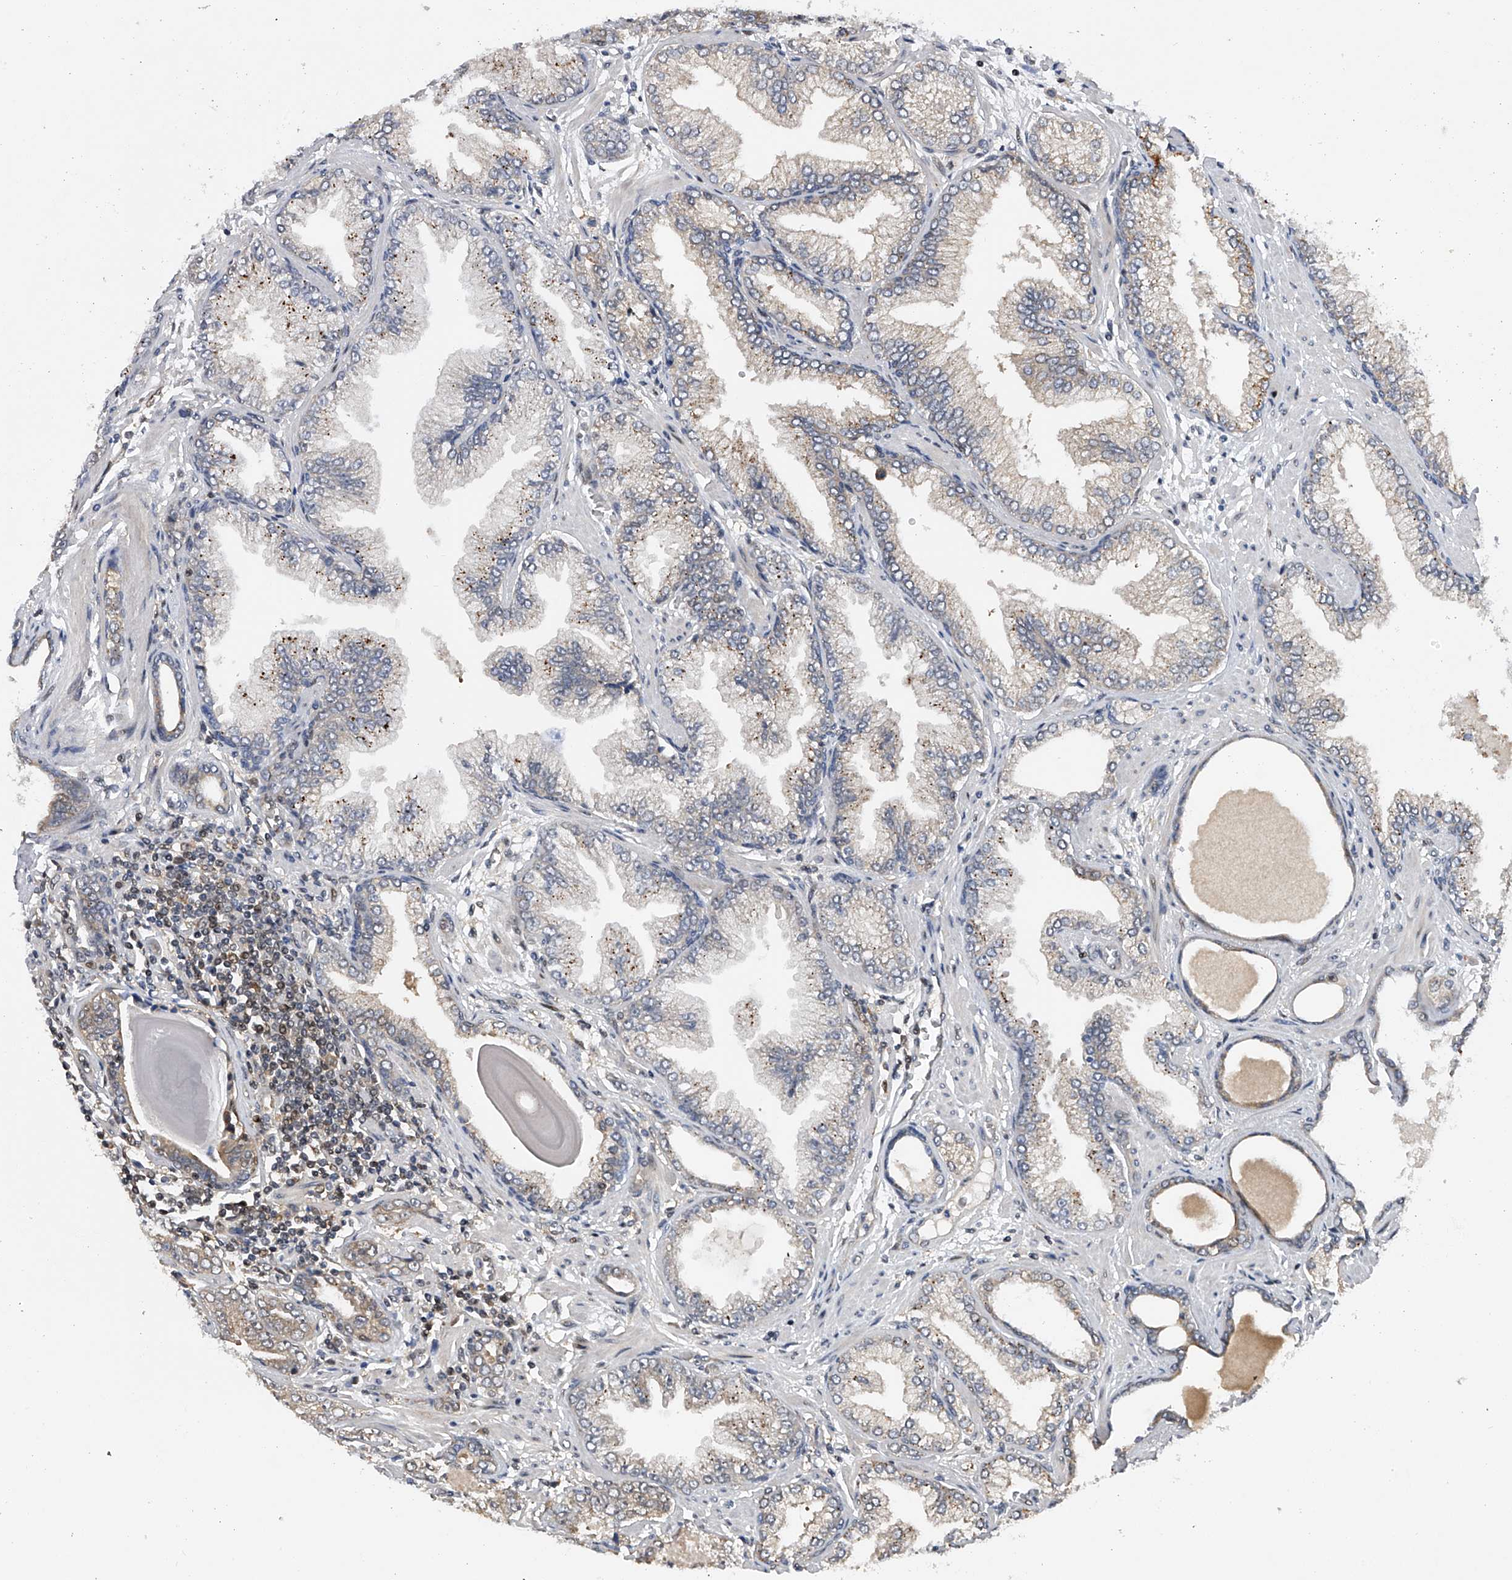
{"staining": {"intensity": "negative", "quantity": "none", "location": "none"}, "tissue": "prostate cancer", "cell_type": "Tumor cells", "image_type": "cancer", "snomed": [{"axis": "morphology", "description": "Adenocarcinoma, High grade"}, {"axis": "topography", "description": "Prostate"}], "caption": "There is no significant expression in tumor cells of prostate cancer. (Brightfield microscopy of DAB immunohistochemistry (IHC) at high magnification).", "gene": "RWDD2A", "patient": {"sex": "male", "age": 71}}